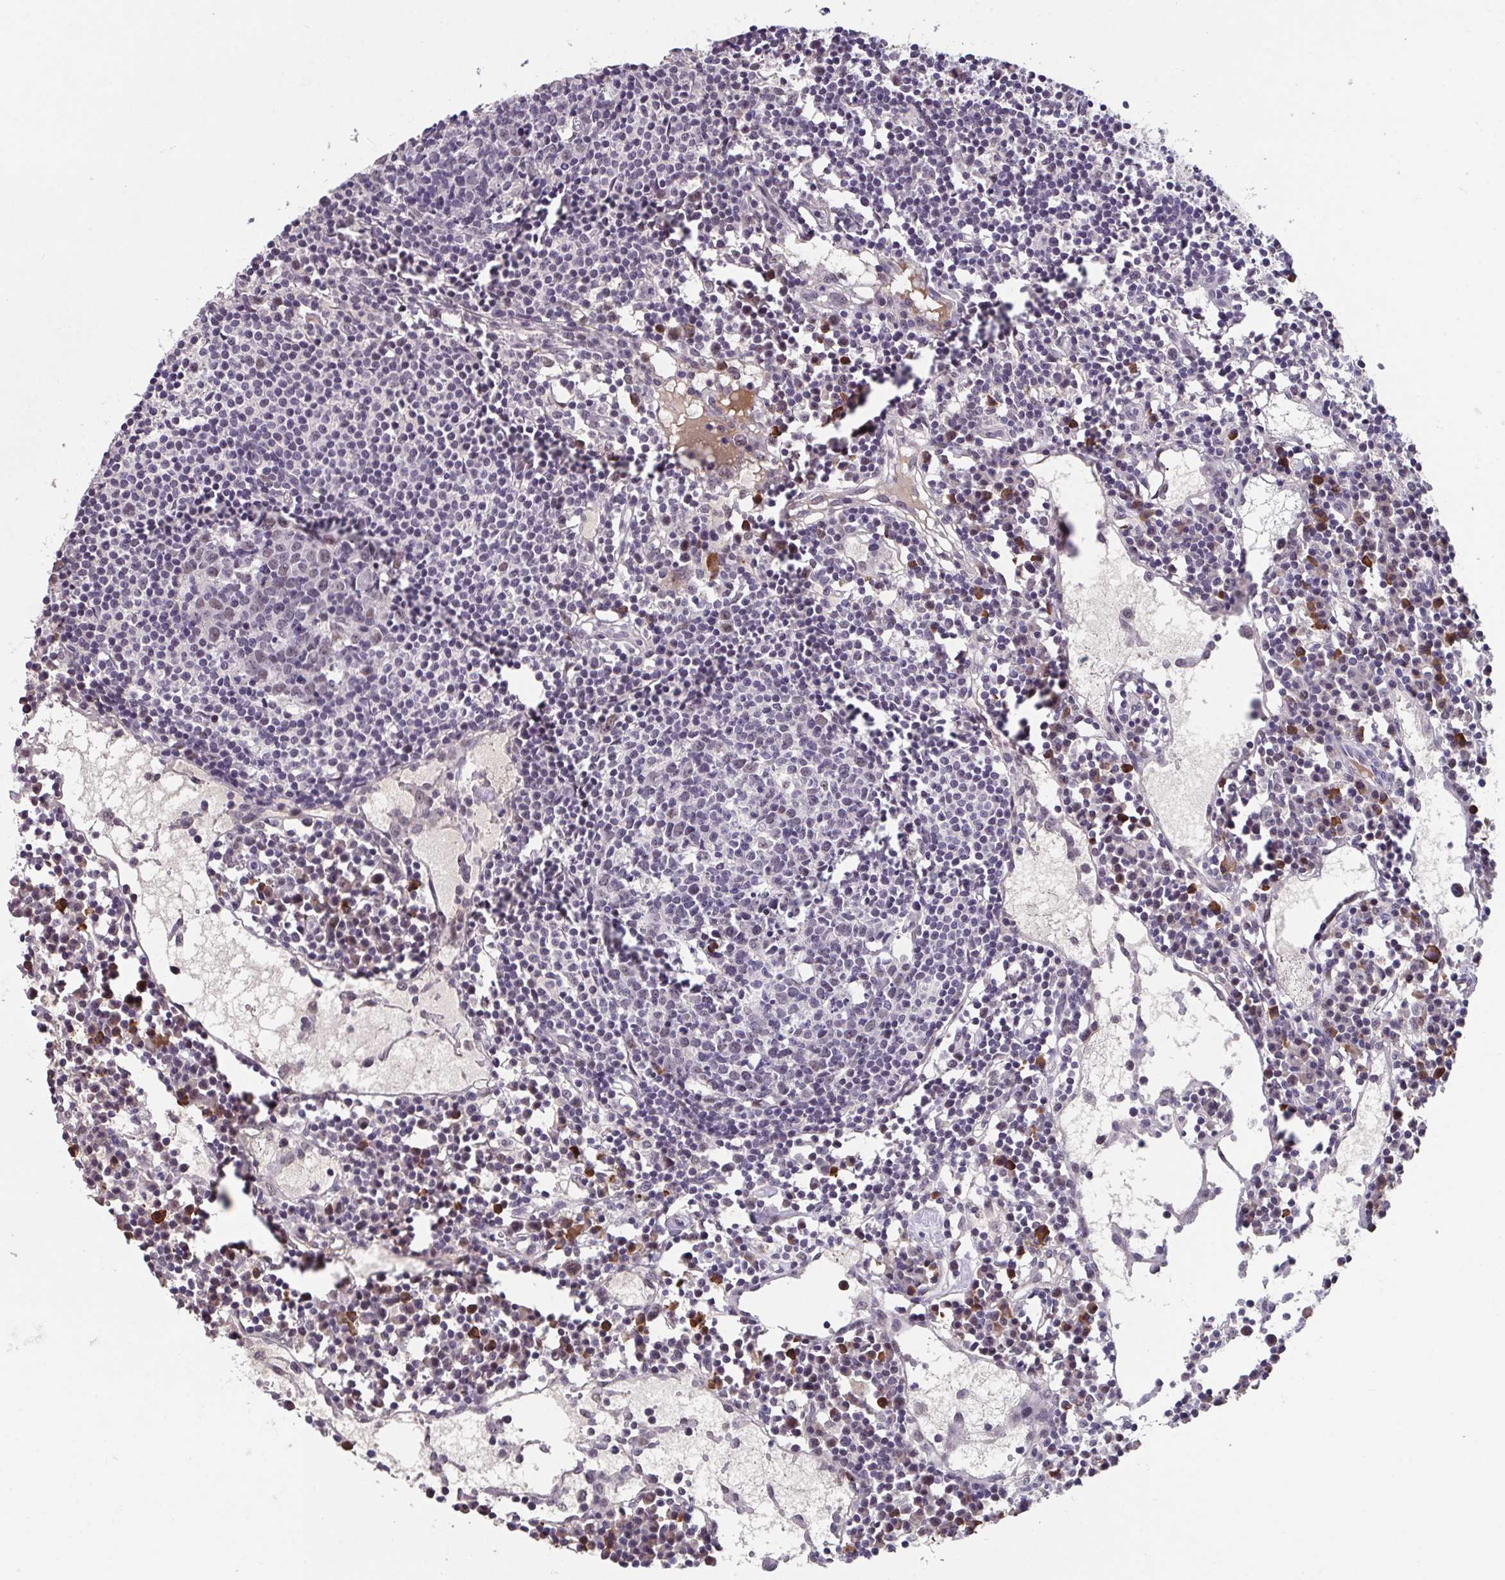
{"staining": {"intensity": "negative", "quantity": "none", "location": "none"}, "tissue": "lymph node", "cell_type": "Germinal center cells", "image_type": "normal", "snomed": [{"axis": "morphology", "description": "Normal tissue, NOS"}, {"axis": "topography", "description": "Lymph node"}], "caption": "High power microscopy image of an immunohistochemistry image of normal lymph node, revealing no significant positivity in germinal center cells. (Immunohistochemistry (ihc), brightfield microscopy, high magnification).", "gene": "RBBP6", "patient": {"sex": "female", "age": 78}}